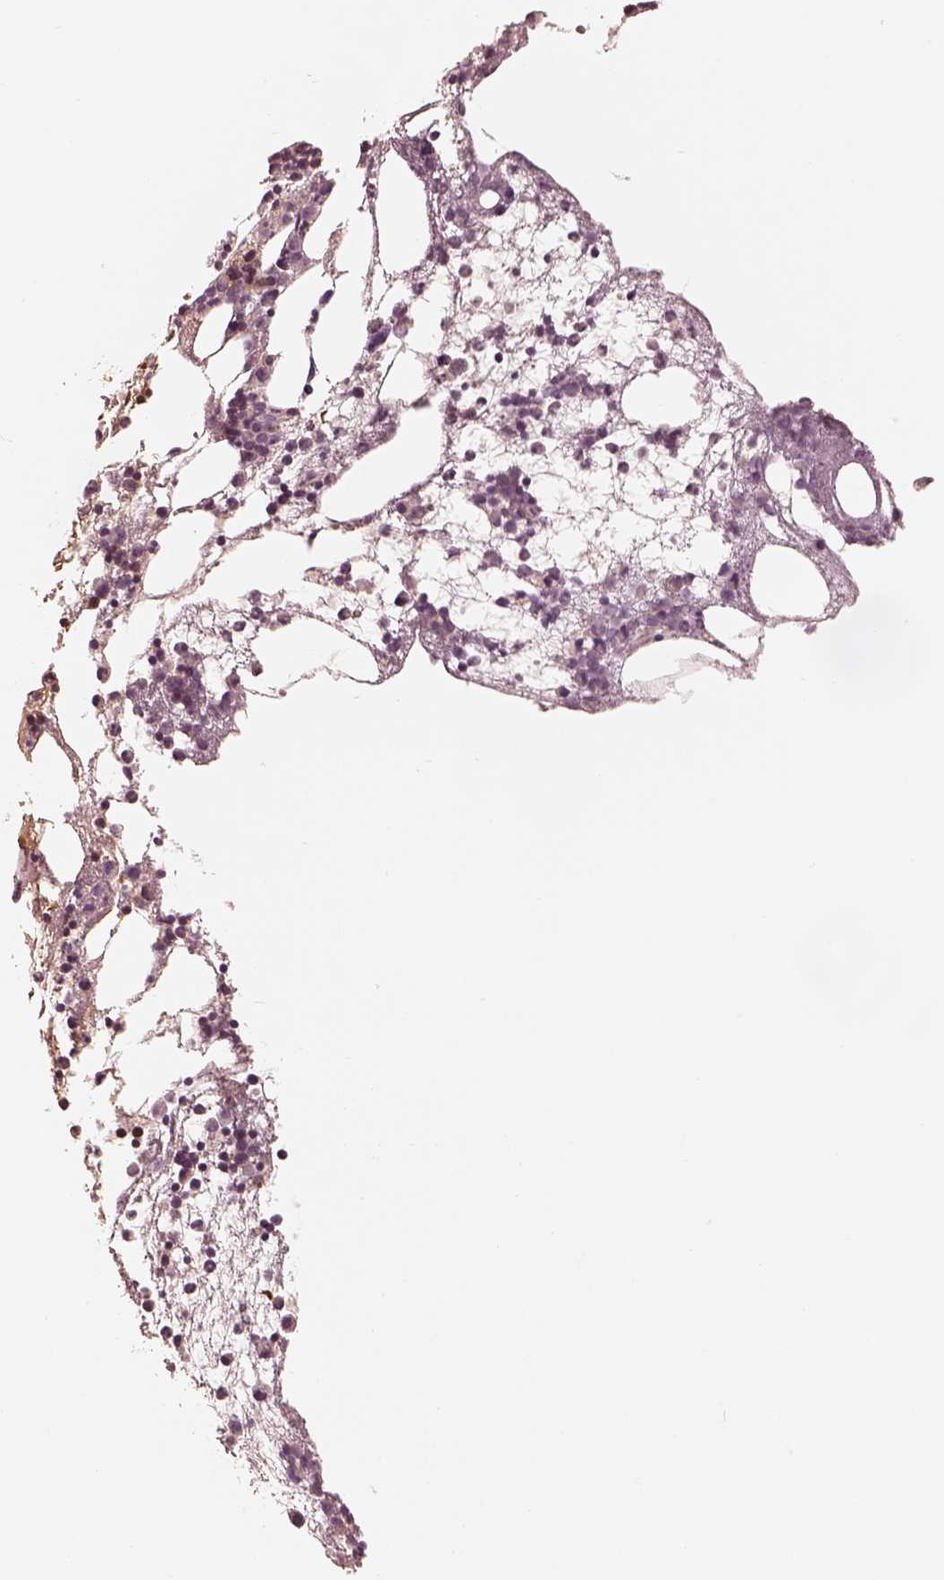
{"staining": {"intensity": "moderate", "quantity": "<25%", "location": "cytoplasmic/membranous"}, "tissue": "bone marrow", "cell_type": "Hematopoietic cells", "image_type": "normal", "snomed": [{"axis": "morphology", "description": "Normal tissue, NOS"}, {"axis": "topography", "description": "Bone marrow"}], "caption": "Immunohistochemical staining of normal human bone marrow demonstrates moderate cytoplasmic/membranous protein positivity in about <25% of hematopoietic cells.", "gene": "ANKLE1", "patient": {"sex": "male", "age": 54}}